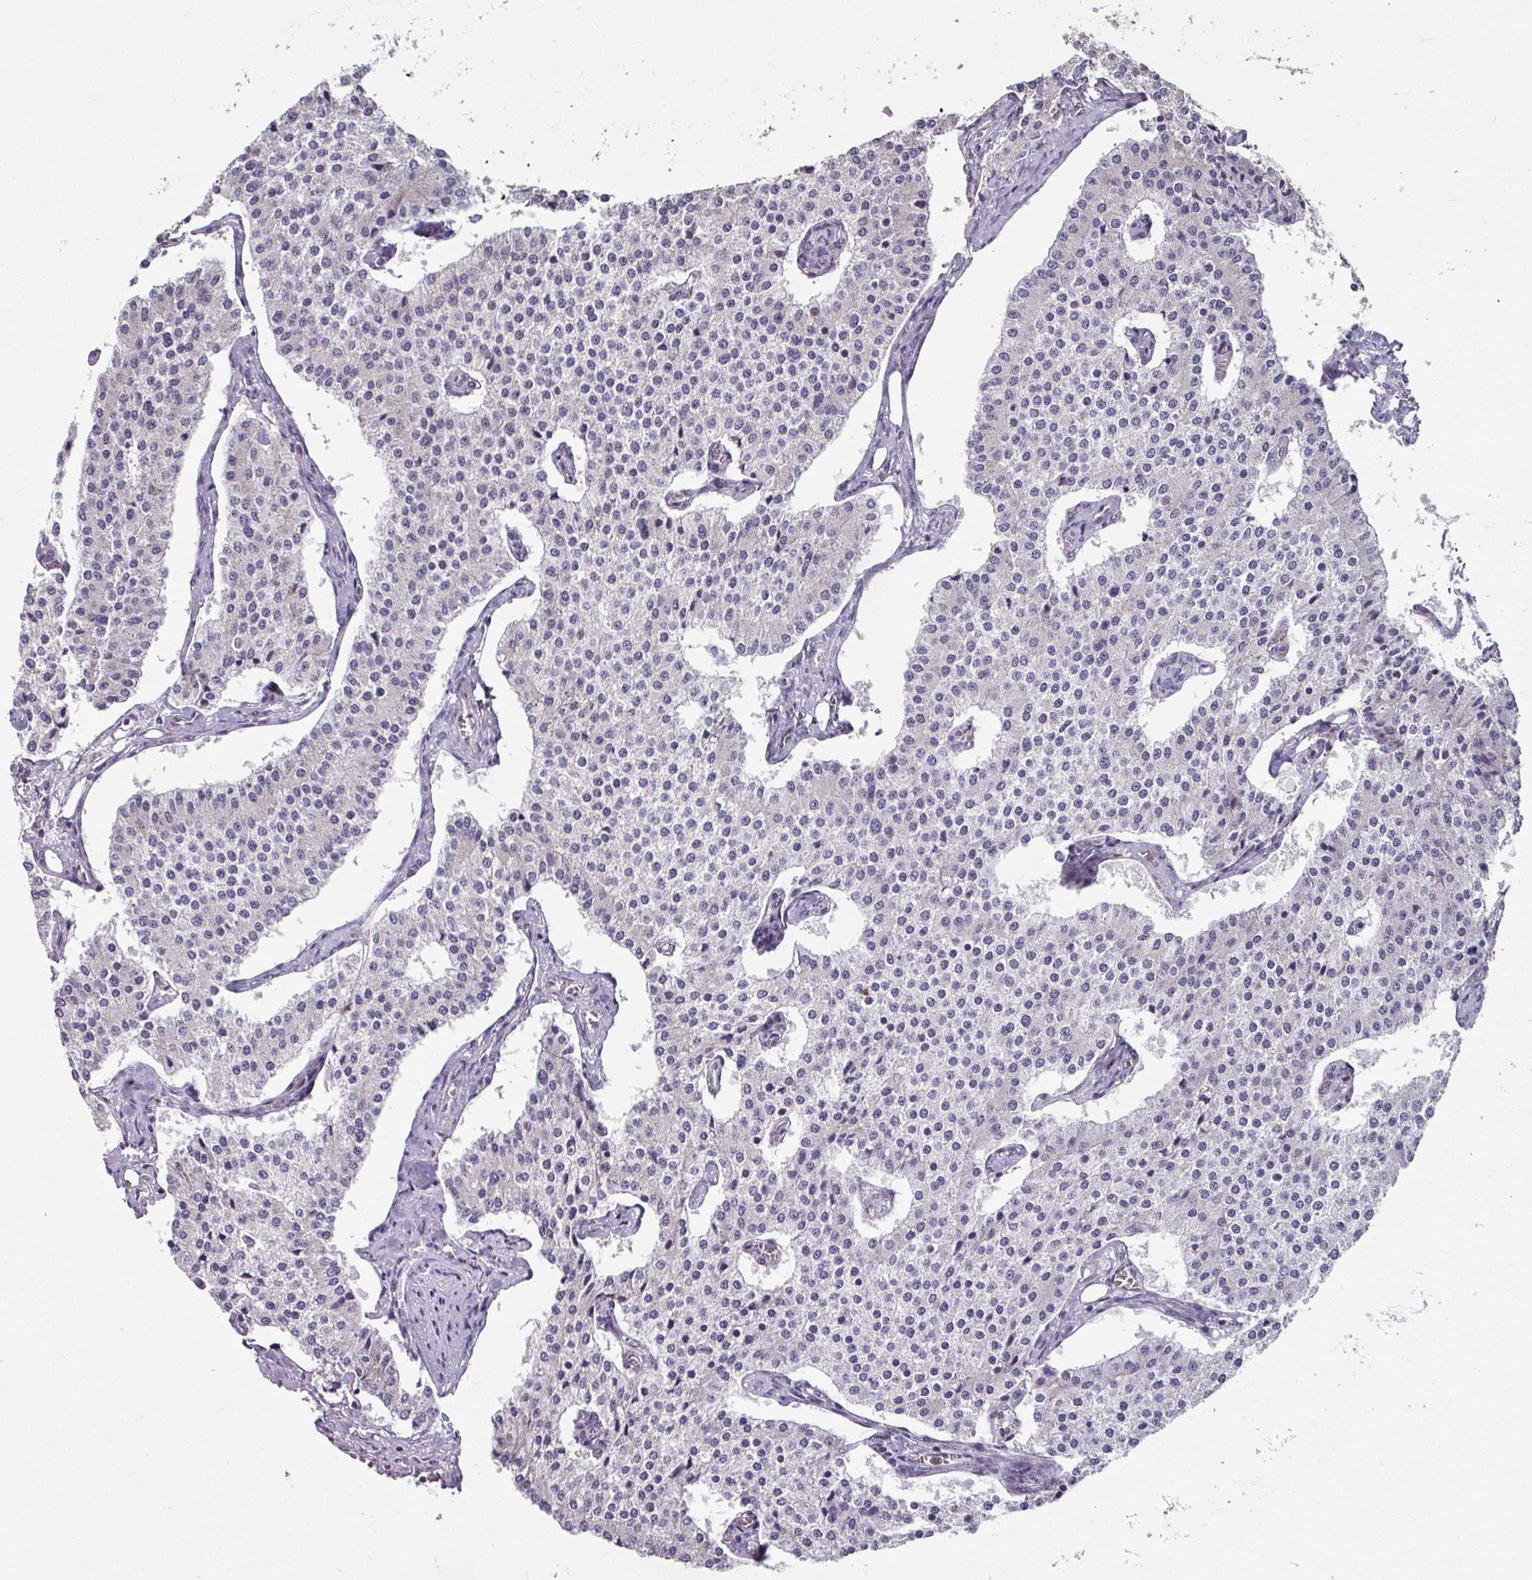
{"staining": {"intensity": "negative", "quantity": "none", "location": "none"}, "tissue": "carcinoid", "cell_type": "Tumor cells", "image_type": "cancer", "snomed": [{"axis": "morphology", "description": "Carcinoid, malignant, NOS"}, {"axis": "topography", "description": "Colon"}], "caption": "This photomicrograph is of carcinoid stained with immunohistochemistry (IHC) to label a protein in brown with the nuclei are counter-stained blue. There is no positivity in tumor cells.", "gene": "RAD50", "patient": {"sex": "female", "age": 52}}